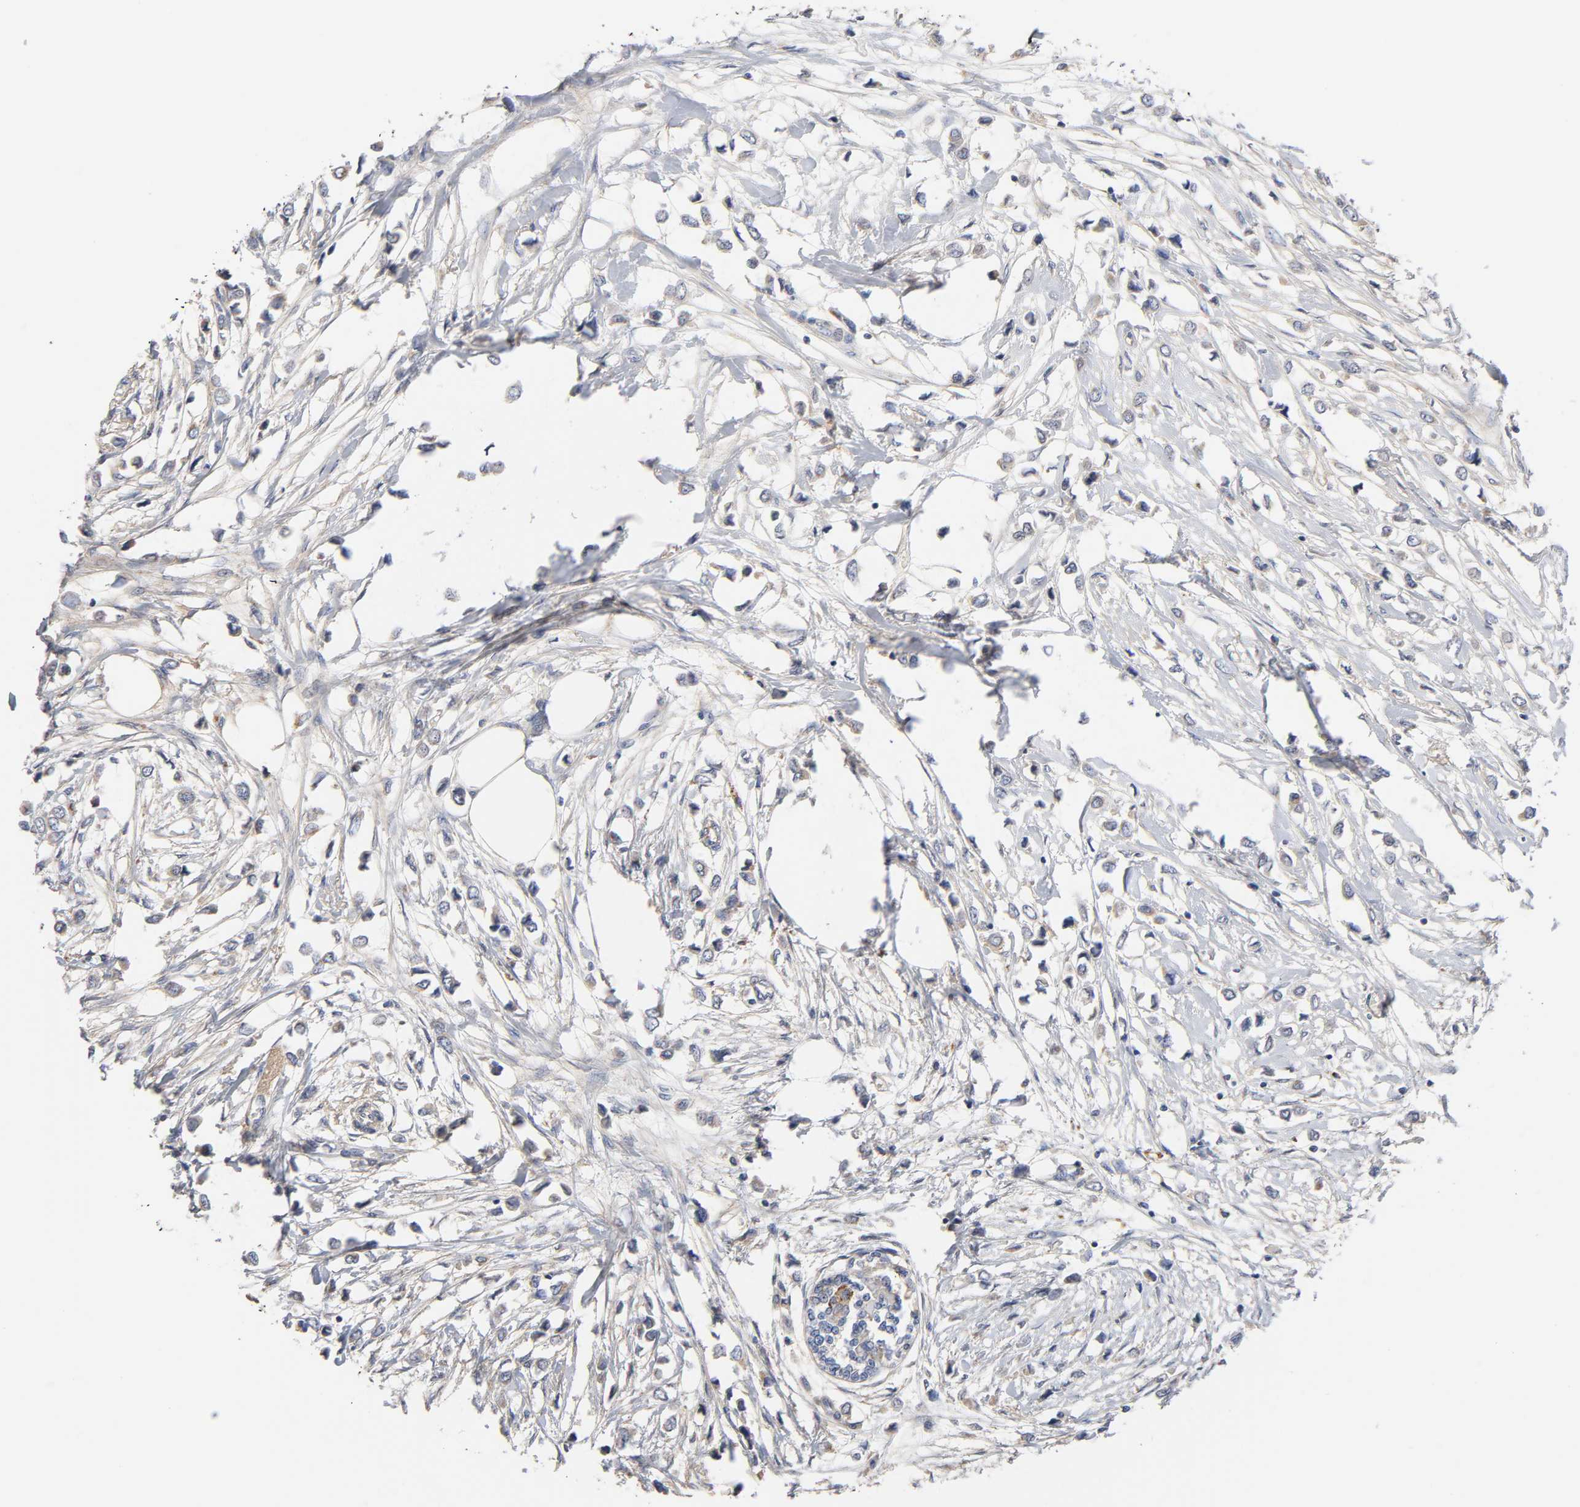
{"staining": {"intensity": "negative", "quantity": "none", "location": "none"}, "tissue": "breast cancer", "cell_type": "Tumor cells", "image_type": "cancer", "snomed": [{"axis": "morphology", "description": "Lobular carcinoma"}, {"axis": "topography", "description": "Breast"}], "caption": "Immunohistochemical staining of human breast cancer (lobular carcinoma) reveals no significant positivity in tumor cells.", "gene": "C17orf75", "patient": {"sex": "female", "age": 51}}